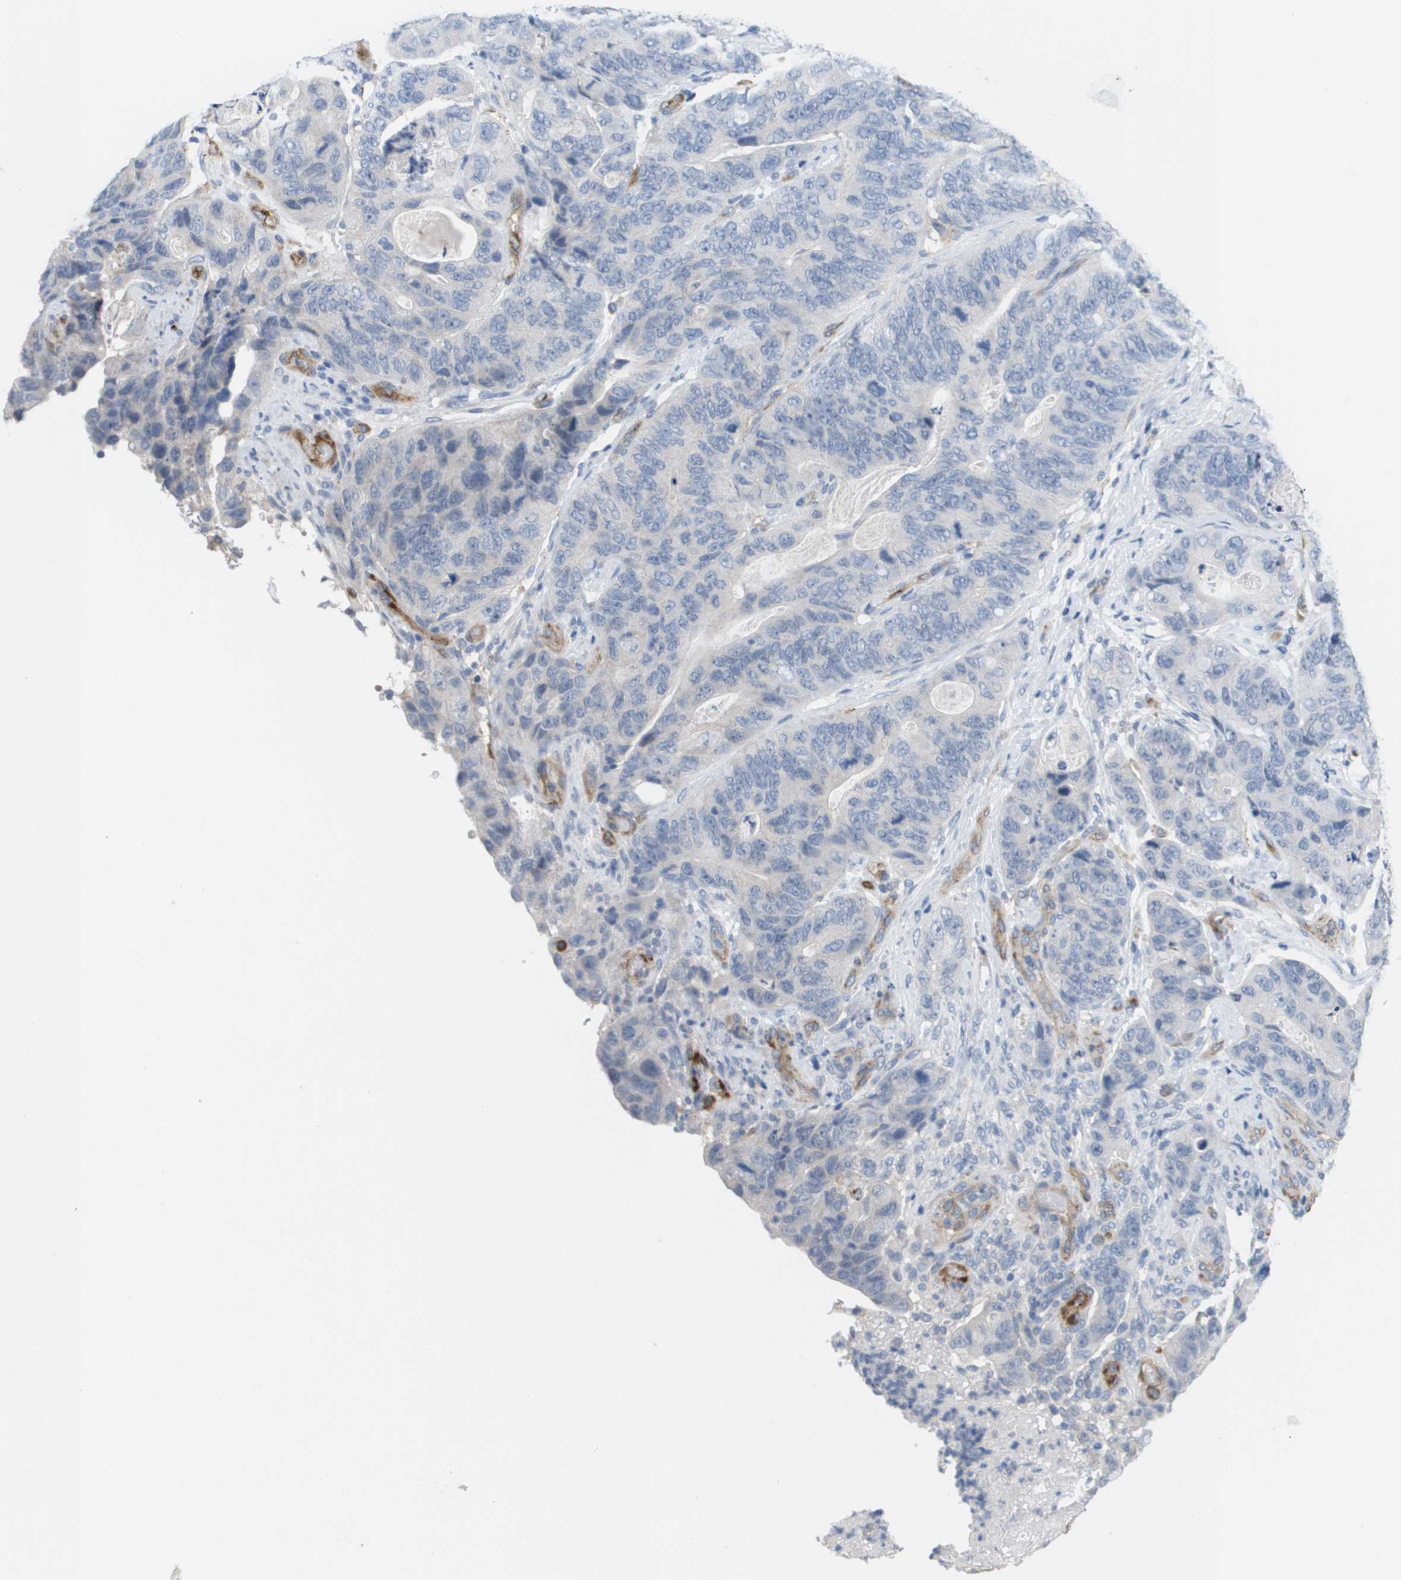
{"staining": {"intensity": "negative", "quantity": "none", "location": "none"}, "tissue": "stomach cancer", "cell_type": "Tumor cells", "image_type": "cancer", "snomed": [{"axis": "morphology", "description": "Adenocarcinoma, NOS"}, {"axis": "topography", "description": "Stomach"}], "caption": "Immunohistochemistry (IHC) of human stomach adenocarcinoma reveals no expression in tumor cells.", "gene": "ANGPT2", "patient": {"sex": "female", "age": 89}}